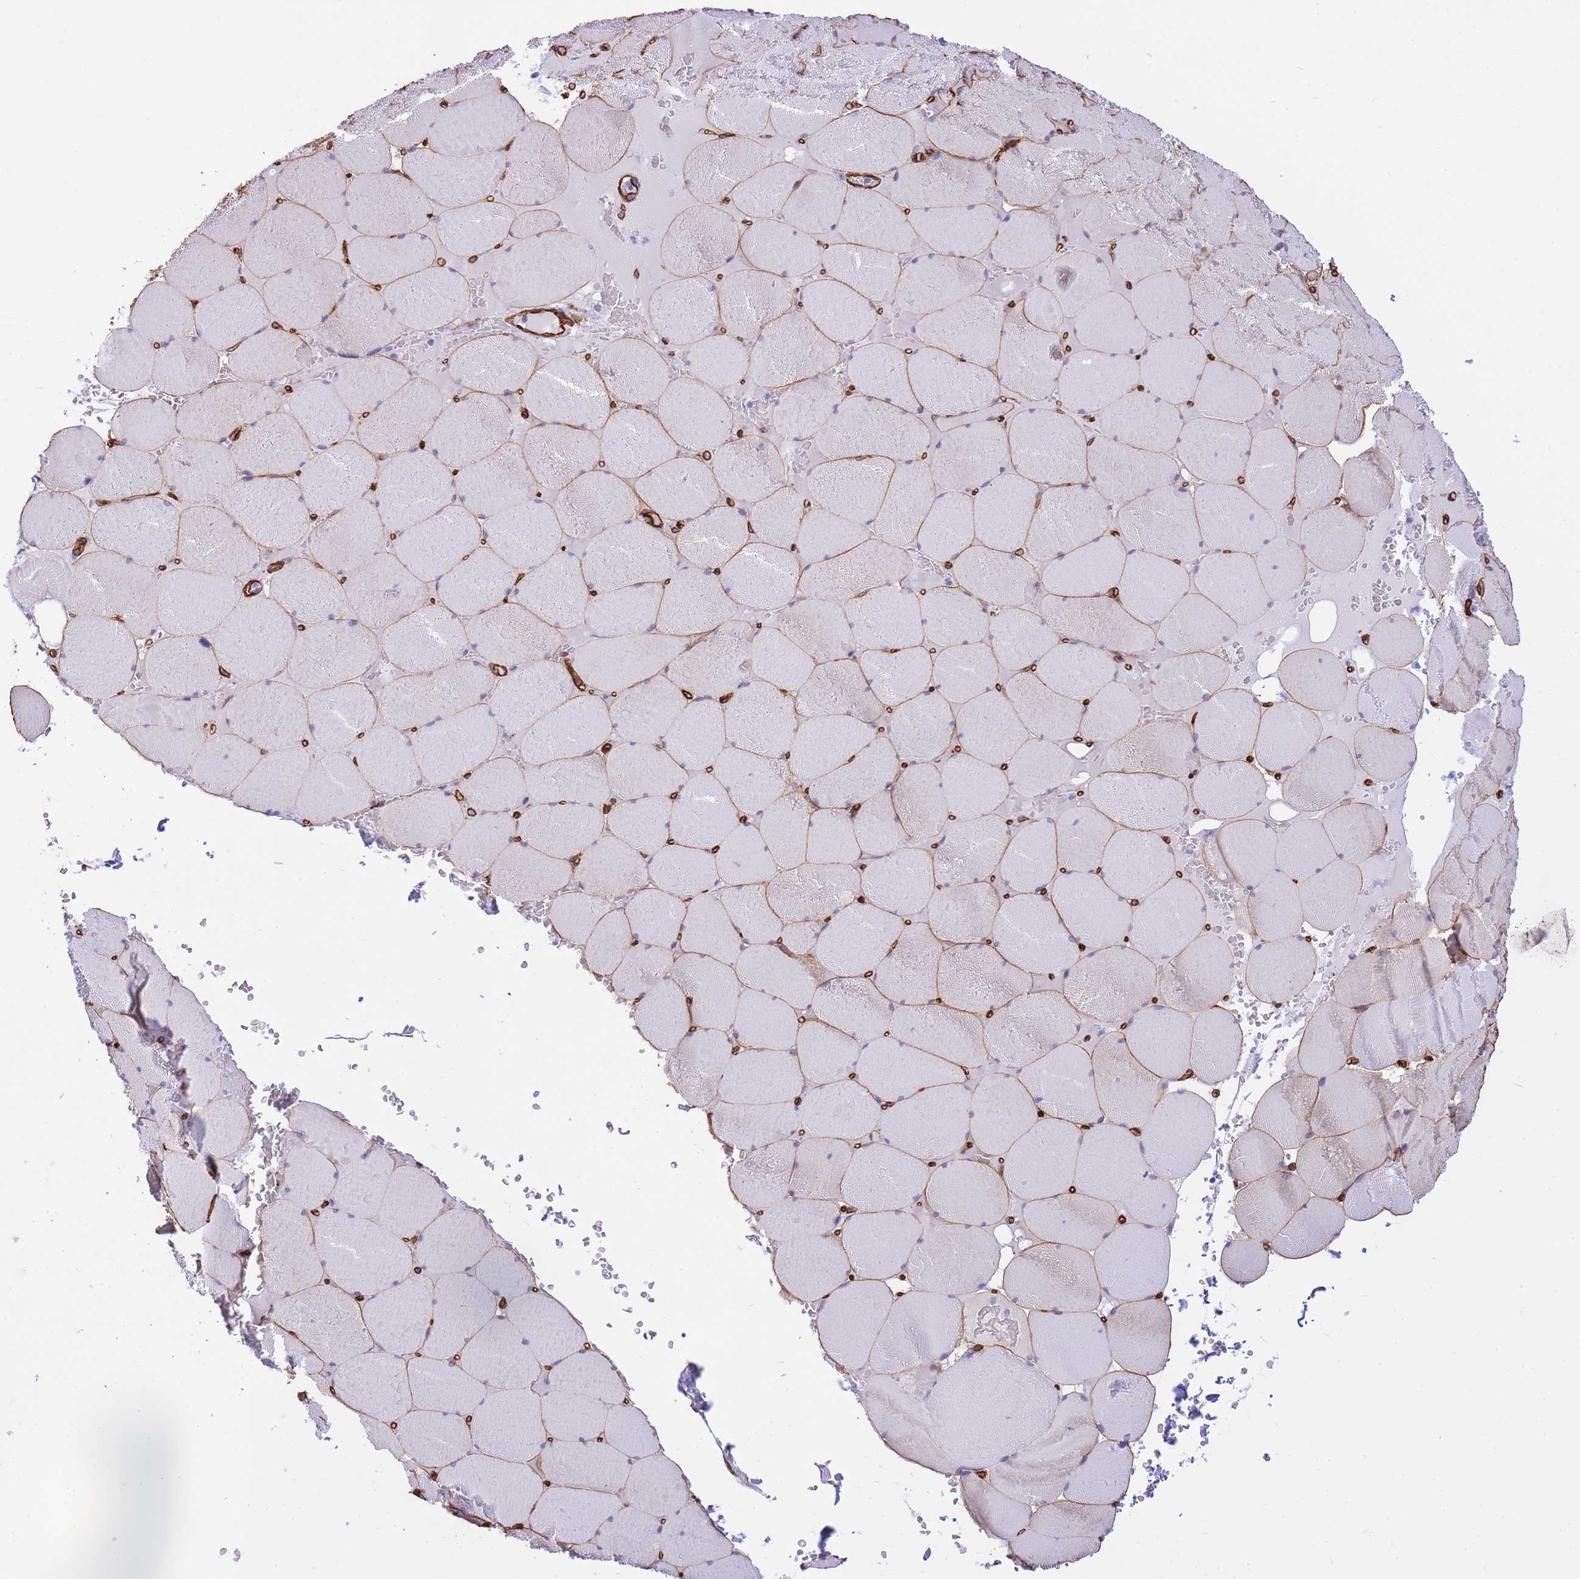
{"staining": {"intensity": "moderate", "quantity": ">75%", "location": "cytoplasmic/membranous"}, "tissue": "skeletal muscle", "cell_type": "Myocytes", "image_type": "normal", "snomed": [{"axis": "morphology", "description": "Normal tissue, NOS"}, {"axis": "topography", "description": "Skeletal muscle"}, {"axis": "topography", "description": "Head-Neck"}], "caption": "This photomicrograph shows immunohistochemistry (IHC) staining of benign human skeletal muscle, with medium moderate cytoplasmic/membranous staining in about >75% of myocytes.", "gene": "CAVIN1", "patient": {"sex": "male", "age": 66}}